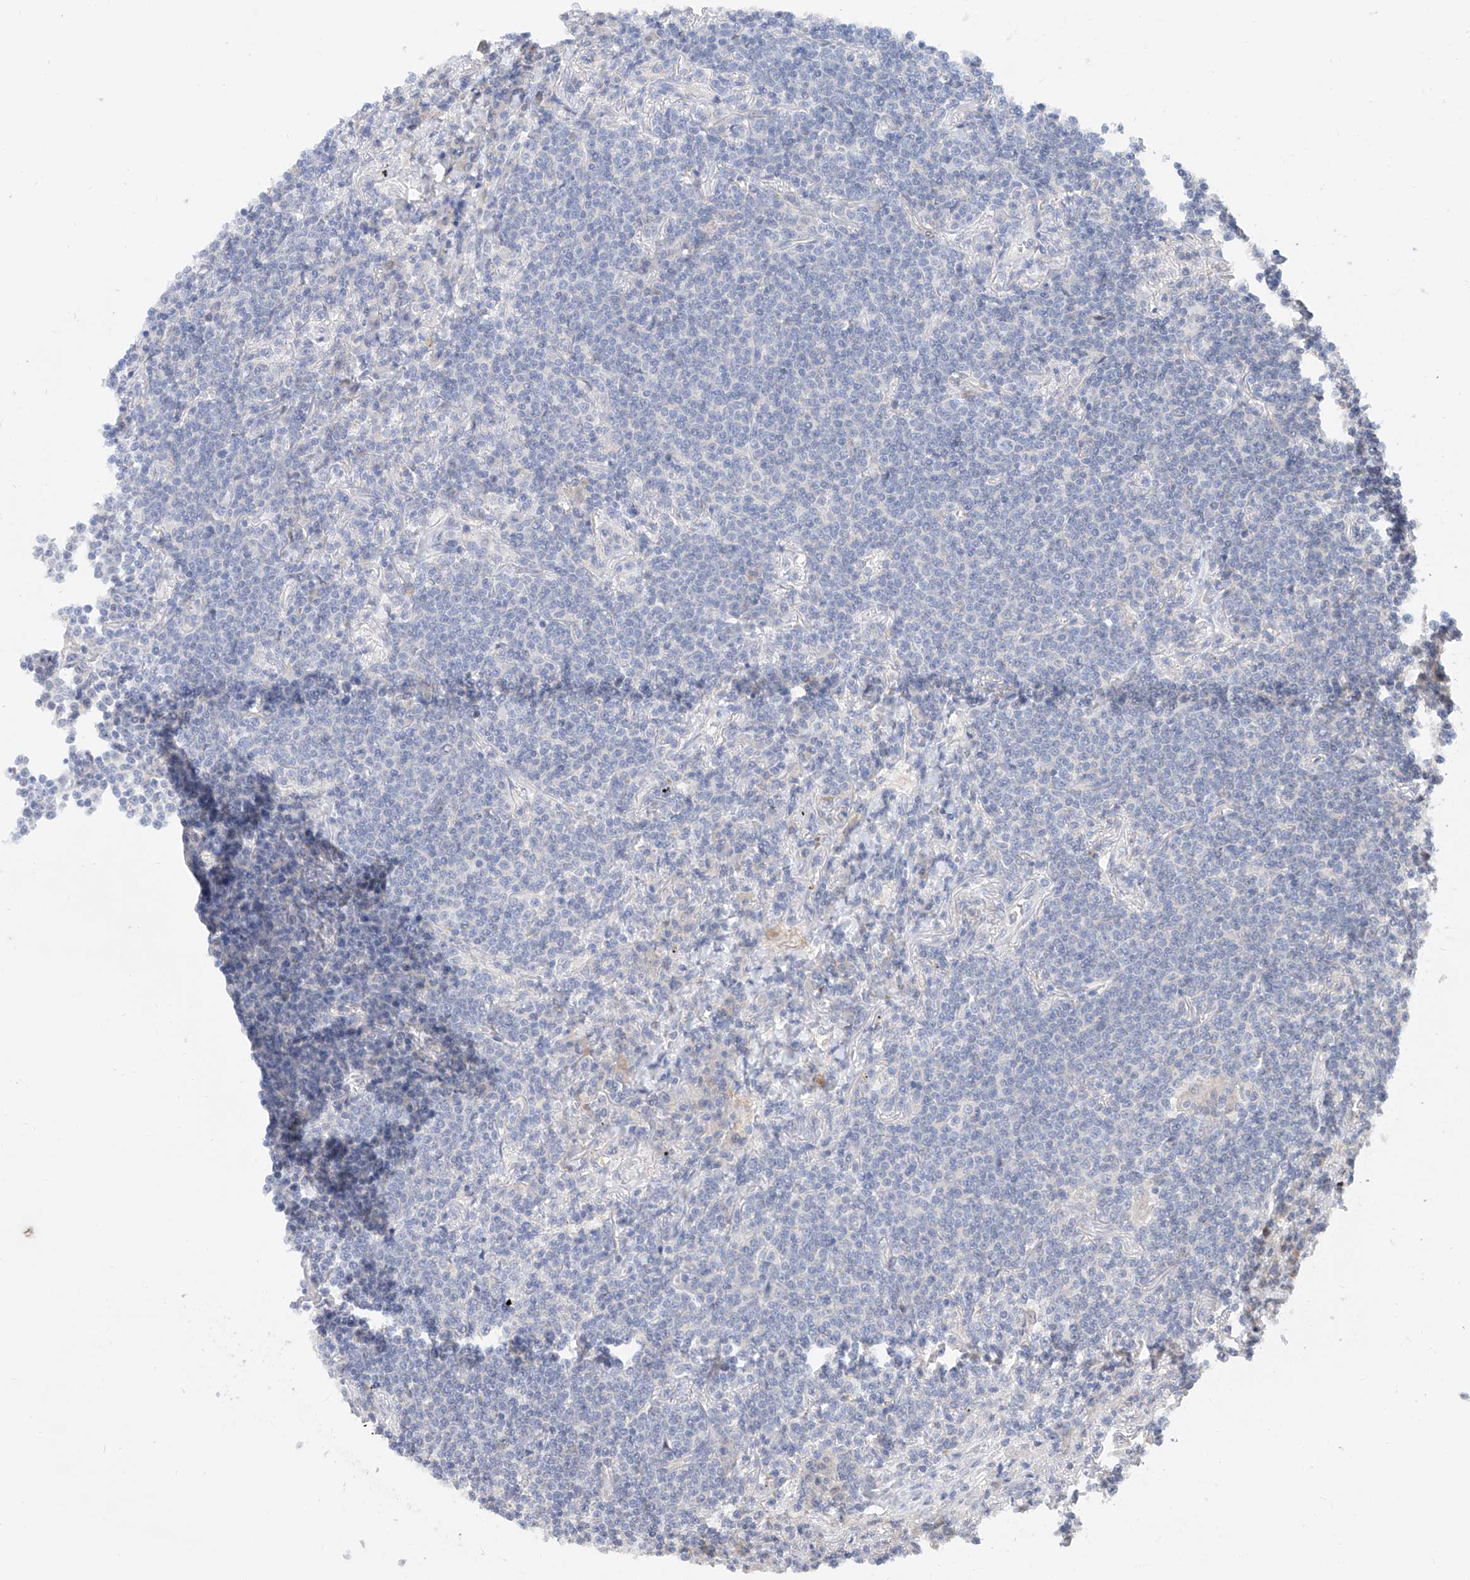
{"staining": {"intensity": "negative", "quantity": "none", "location": "none"}, "tissue": "lymphoma", "cell_type": "Tumor cells", "image_type": "cancer", "snomed": [{"axis": "morphology", "description": "Malignant lymphoma, non-Hodgkin's type, Low grade"}, {"axis": "topography", "description": "Lung"}], "caption": "Tumor cells show no significant staining in lymphoma.", "gene": "FUCA2", "patient": {"sex": "female", "age": 71}}